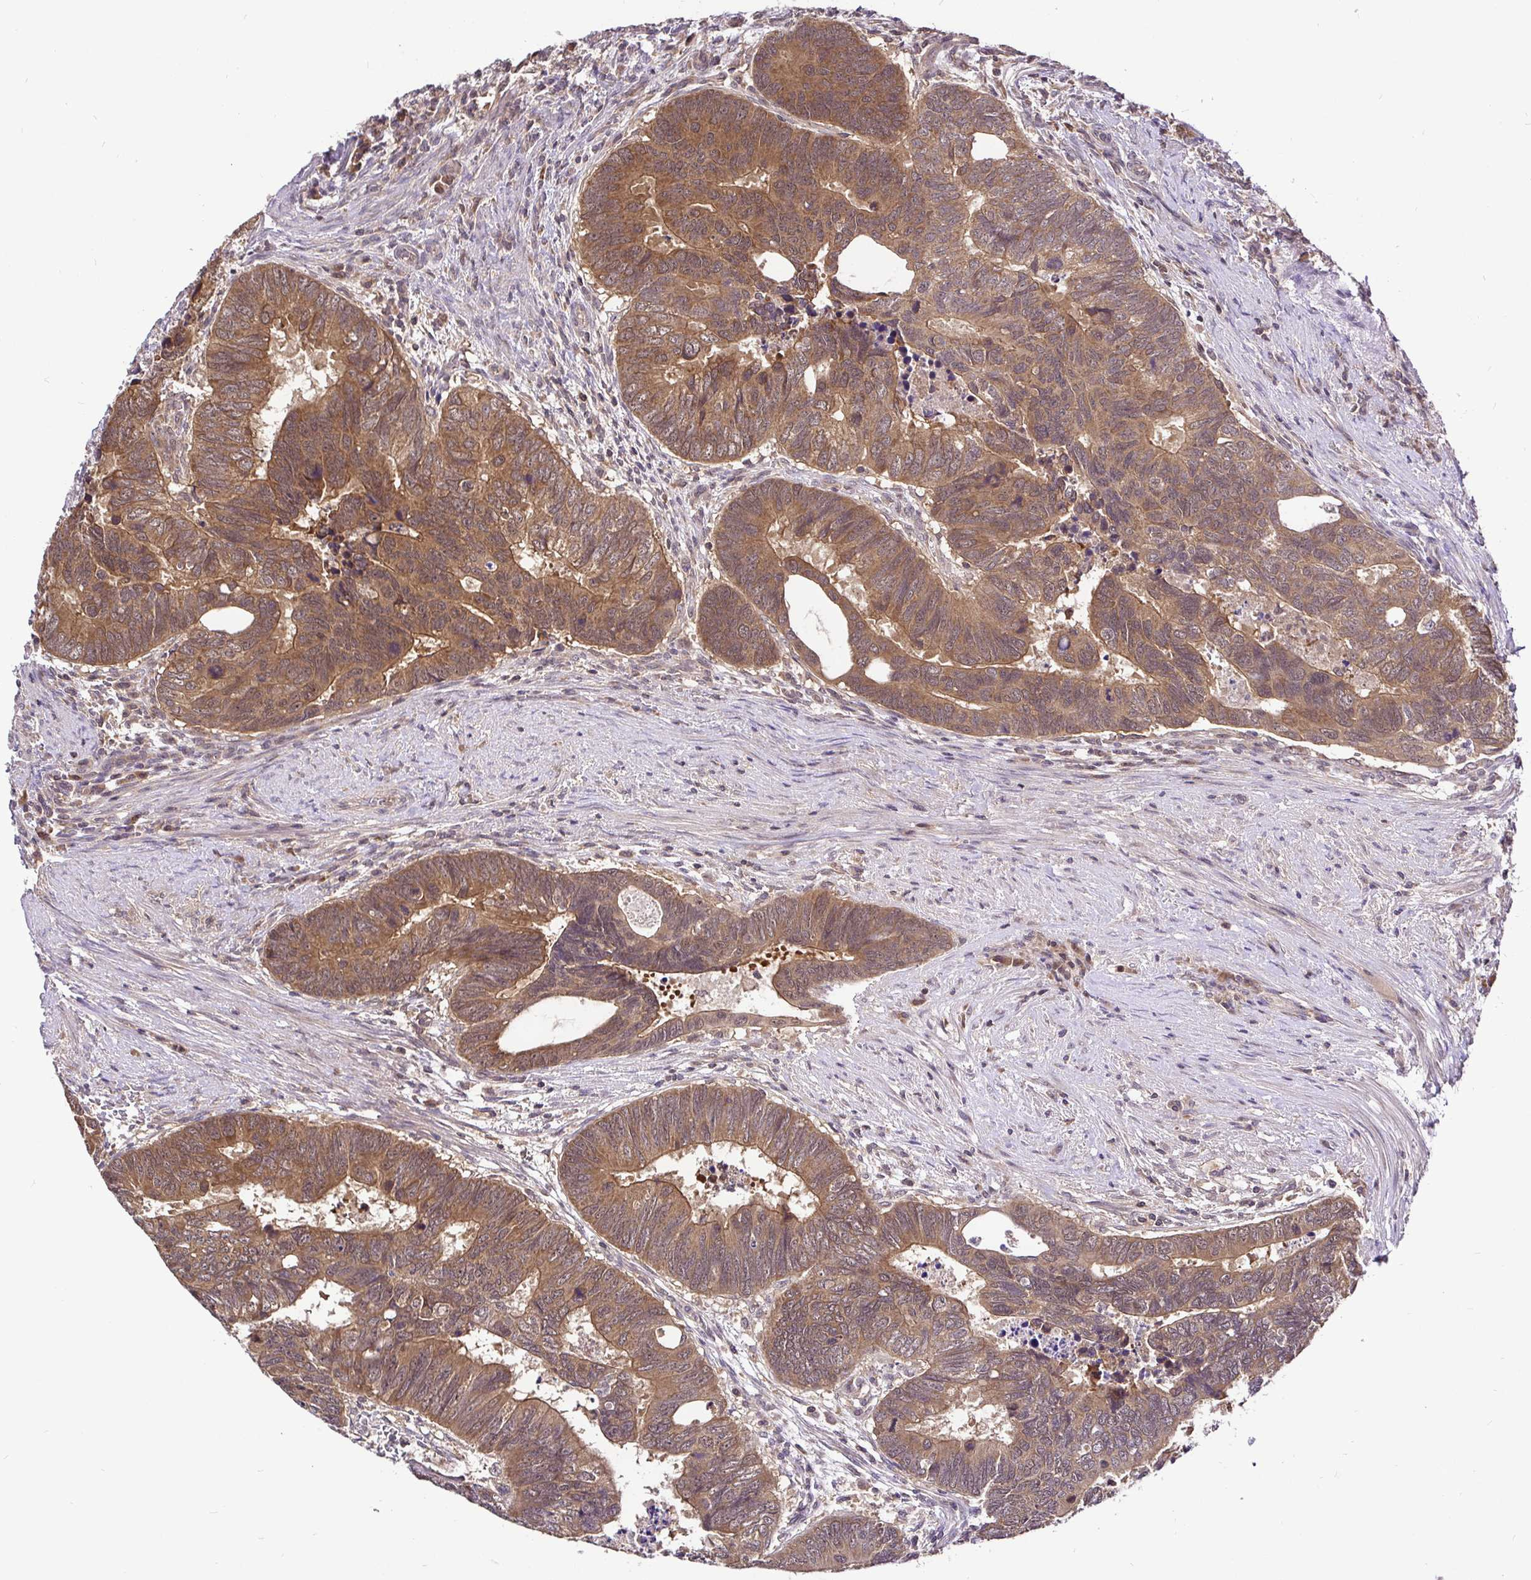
{"staining": {"intensity": "moderate", "quantity": "25%-75%", "location": "cytoplasmic/membranous"}, "tissue": "colorectal cancer", "cell_type": "Tumor cells", "image_type": "cancer", "snomed": [{"axis": "morphology", "description": "Adenocarcinoma, NOS"}, {"axis": "topography", "description": "Colon"}], "caption": "A brown stain labels moderate cytoplasmic/membranous positivity of a protein in adenocarcinoma (colorectal) tumor cells.", "gene": "UBE2M", "patient": {"sex": "male", "age": 62}}